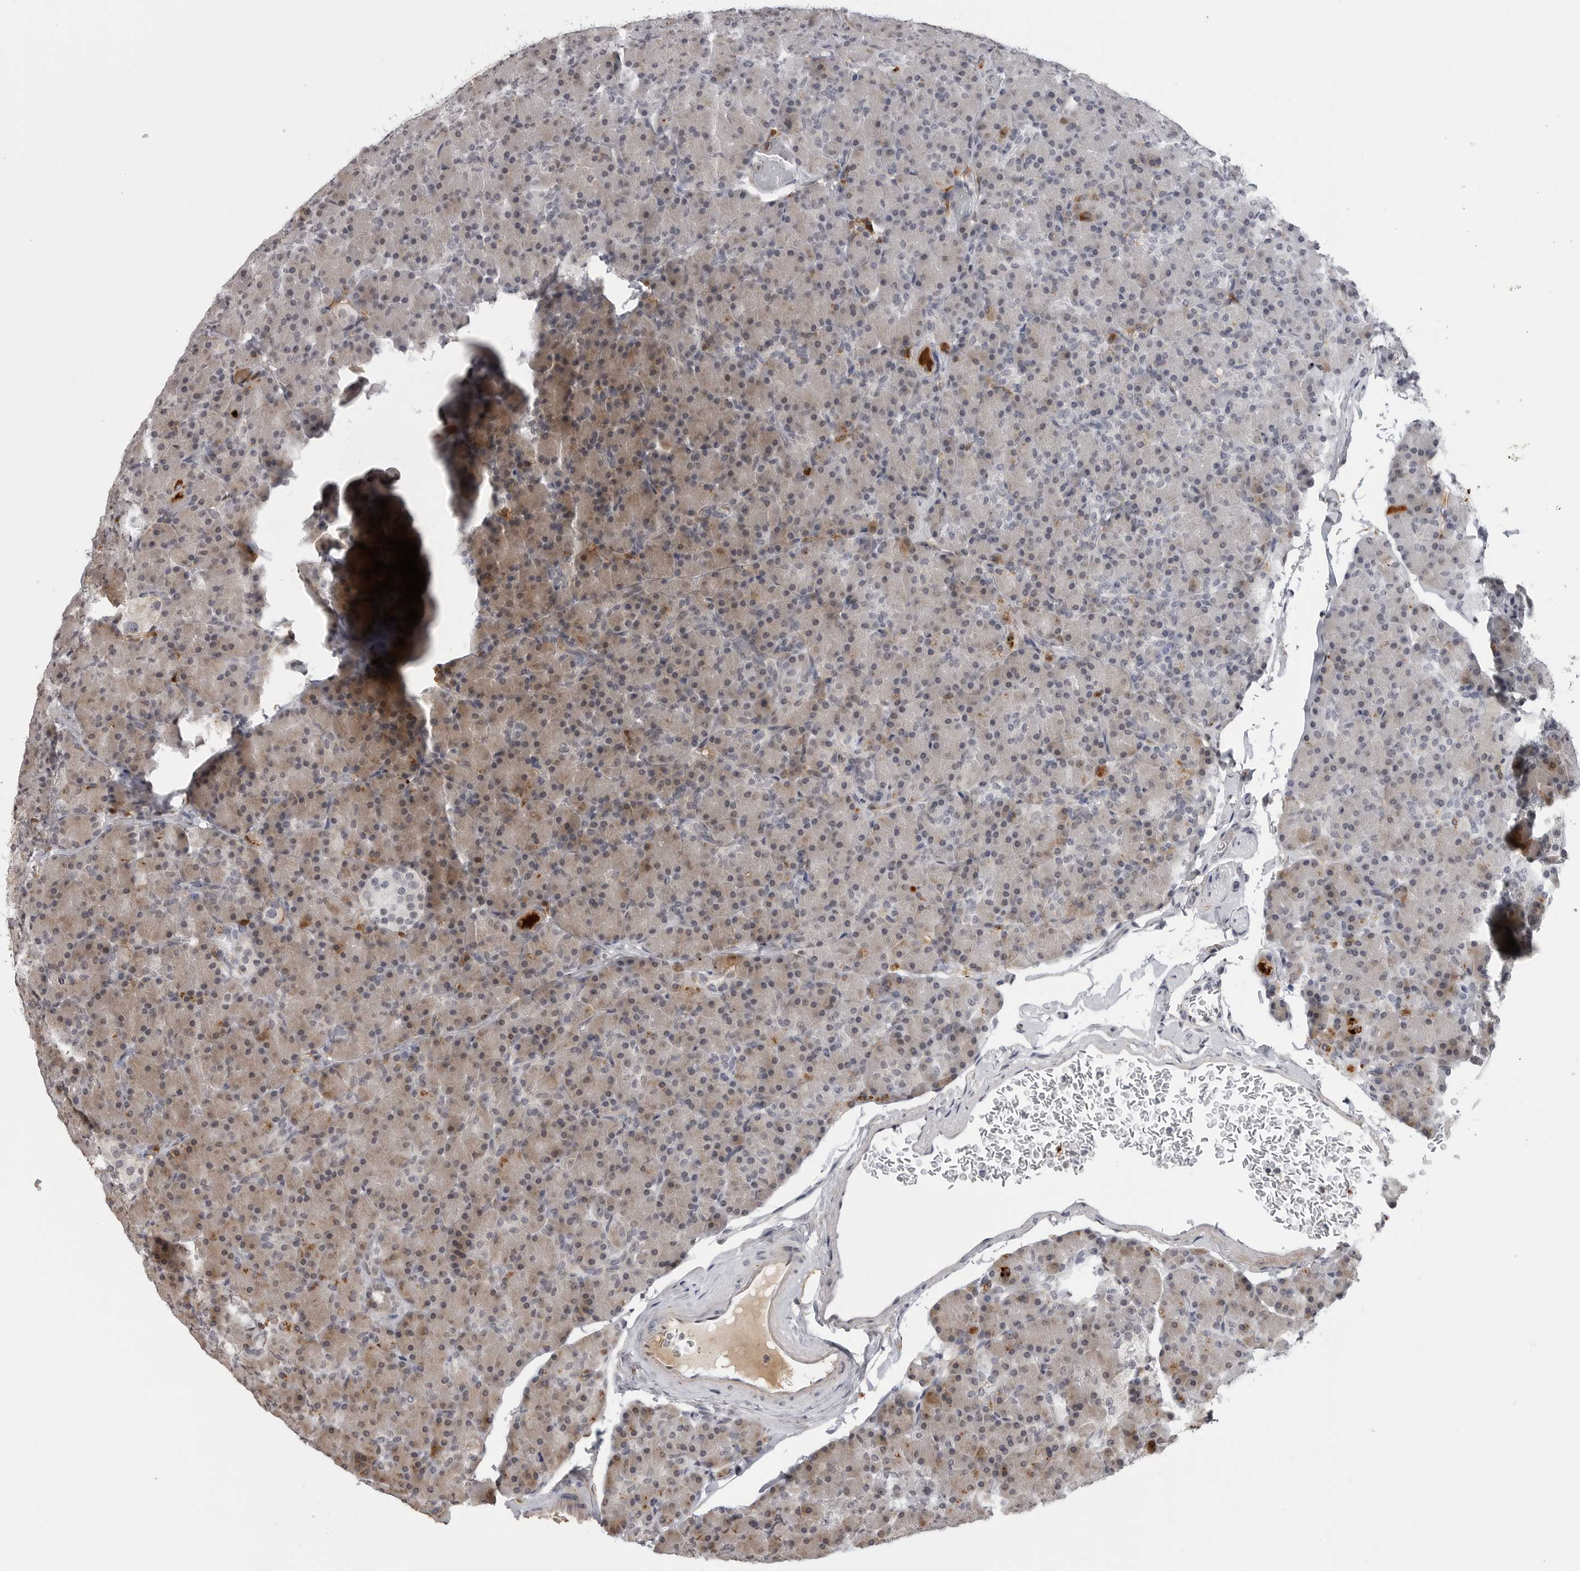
{"staining": {"intensity": "strong", "quantity": "<25%", "location": "cytoplasmic/membranous"}, "tissue": "pancreas", "cell_type": "Exocrine glandular cells", "image_type": "normal", "snomed": [{"axis": "morphology", "description": "Normal tissue, NOS"}, {"axis": "topography", "description": "Pancreas"}], "caption": "A micrograph of pancreas stained for a protein exhibits strong cytoplasmic/membranous brown staining in exocrine glandular cells. (DAB = brown stain, brightfield microscopy at high magnification).", "gene": "CXCR5", "patient": {"sex": "female", "age": 43}}